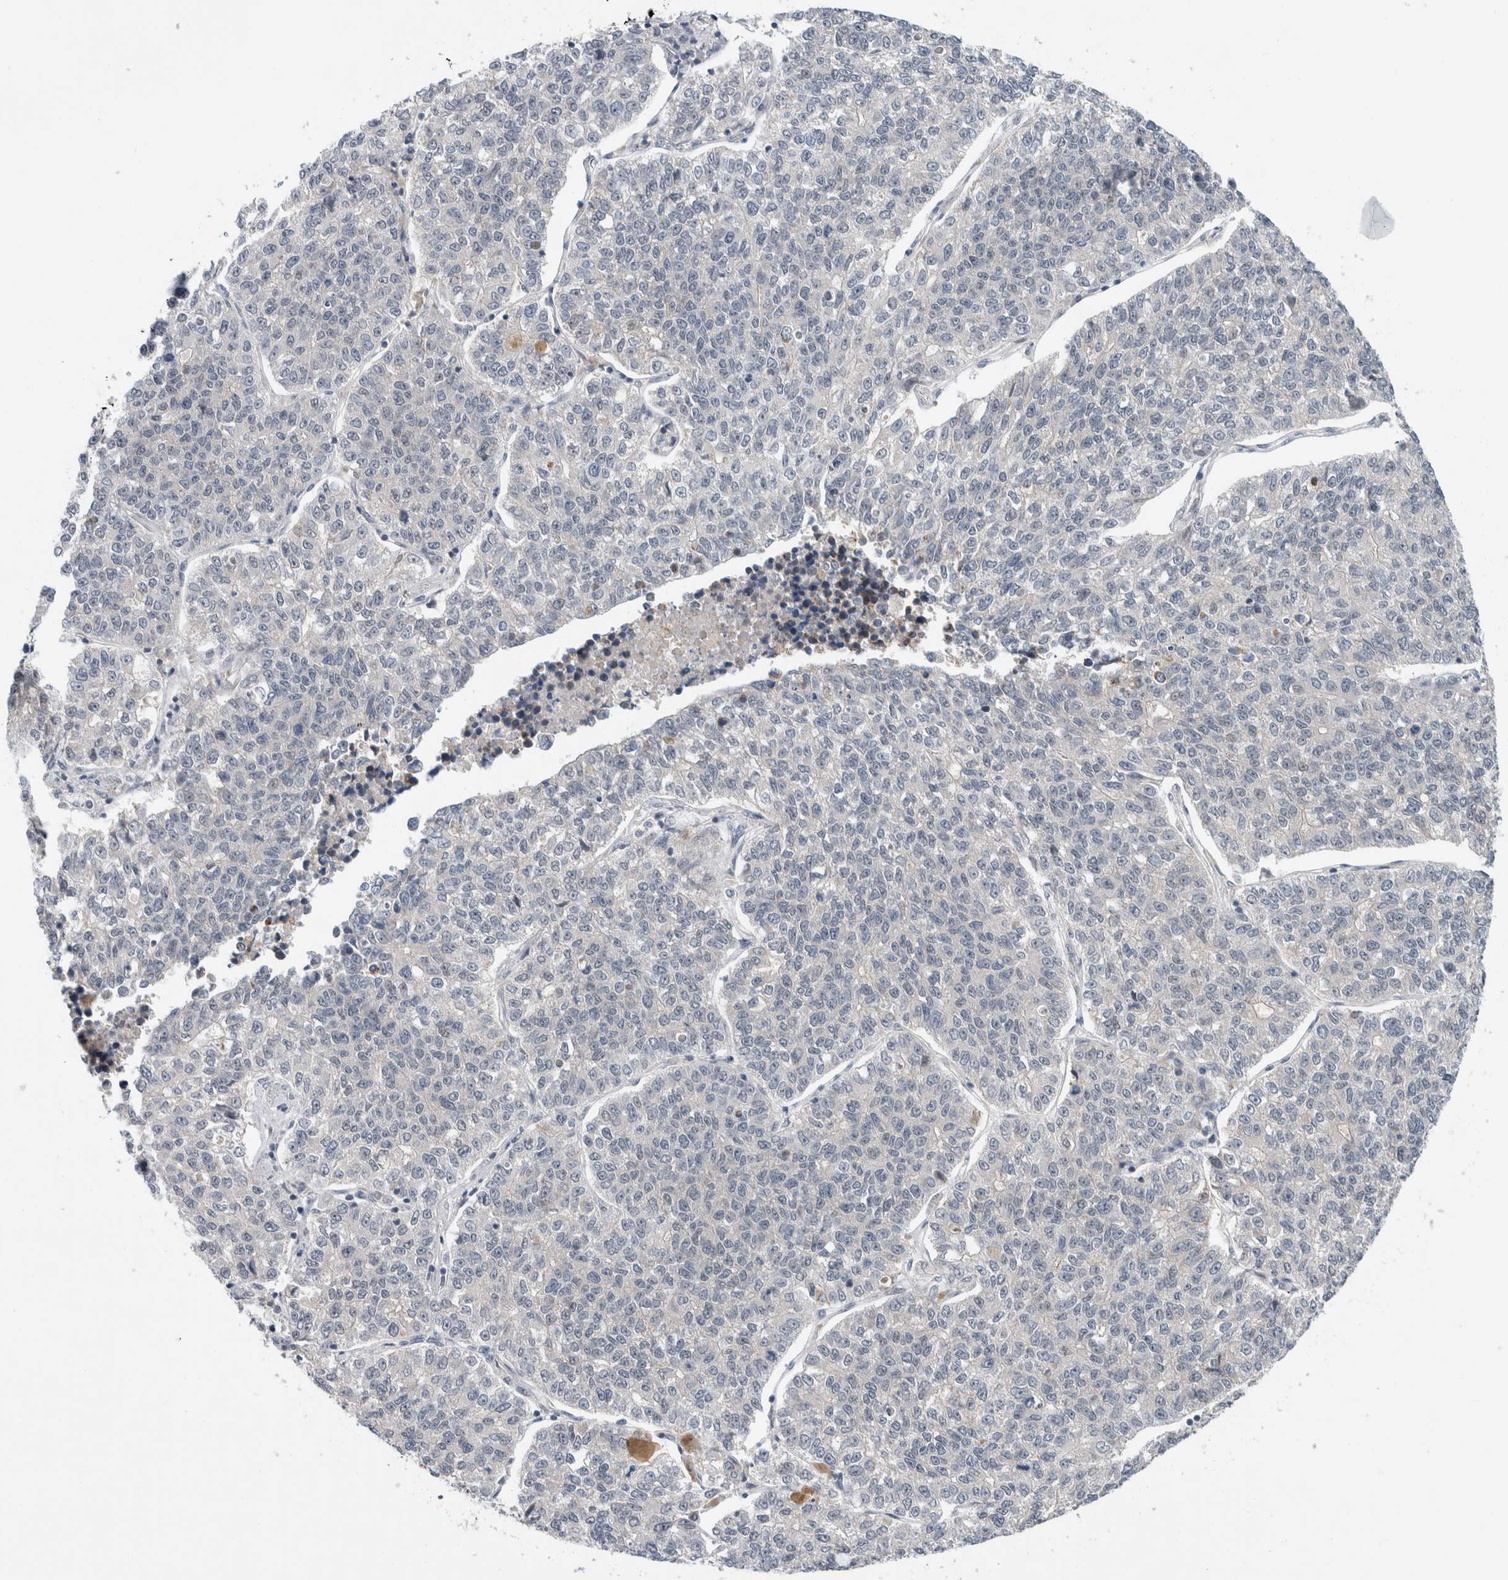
{"staining": {"intensity": "negative", "quantity": "none", "location": "none"}, "tissue": "lung cancer", "cell_type": "Tumor cells", "image_type": "cancer", "snomed": [{"axis": "morphology", "description": "Adenocarcinoma, NOS"}, {"axis": "topography", "description": "Lung"}], "caption": "Immunohistochemistry photomicrograph of lung cancer stained for a protein (brown), which reveals no positivity in tumor cells. The staining was performed using DAB to visualize the protein expression in brown, while the nuclei were stained in blue with hematoxylin (Magnification: 20x).", "gene": "SHPK", "patient": {"sex": "male", "age": 49}}